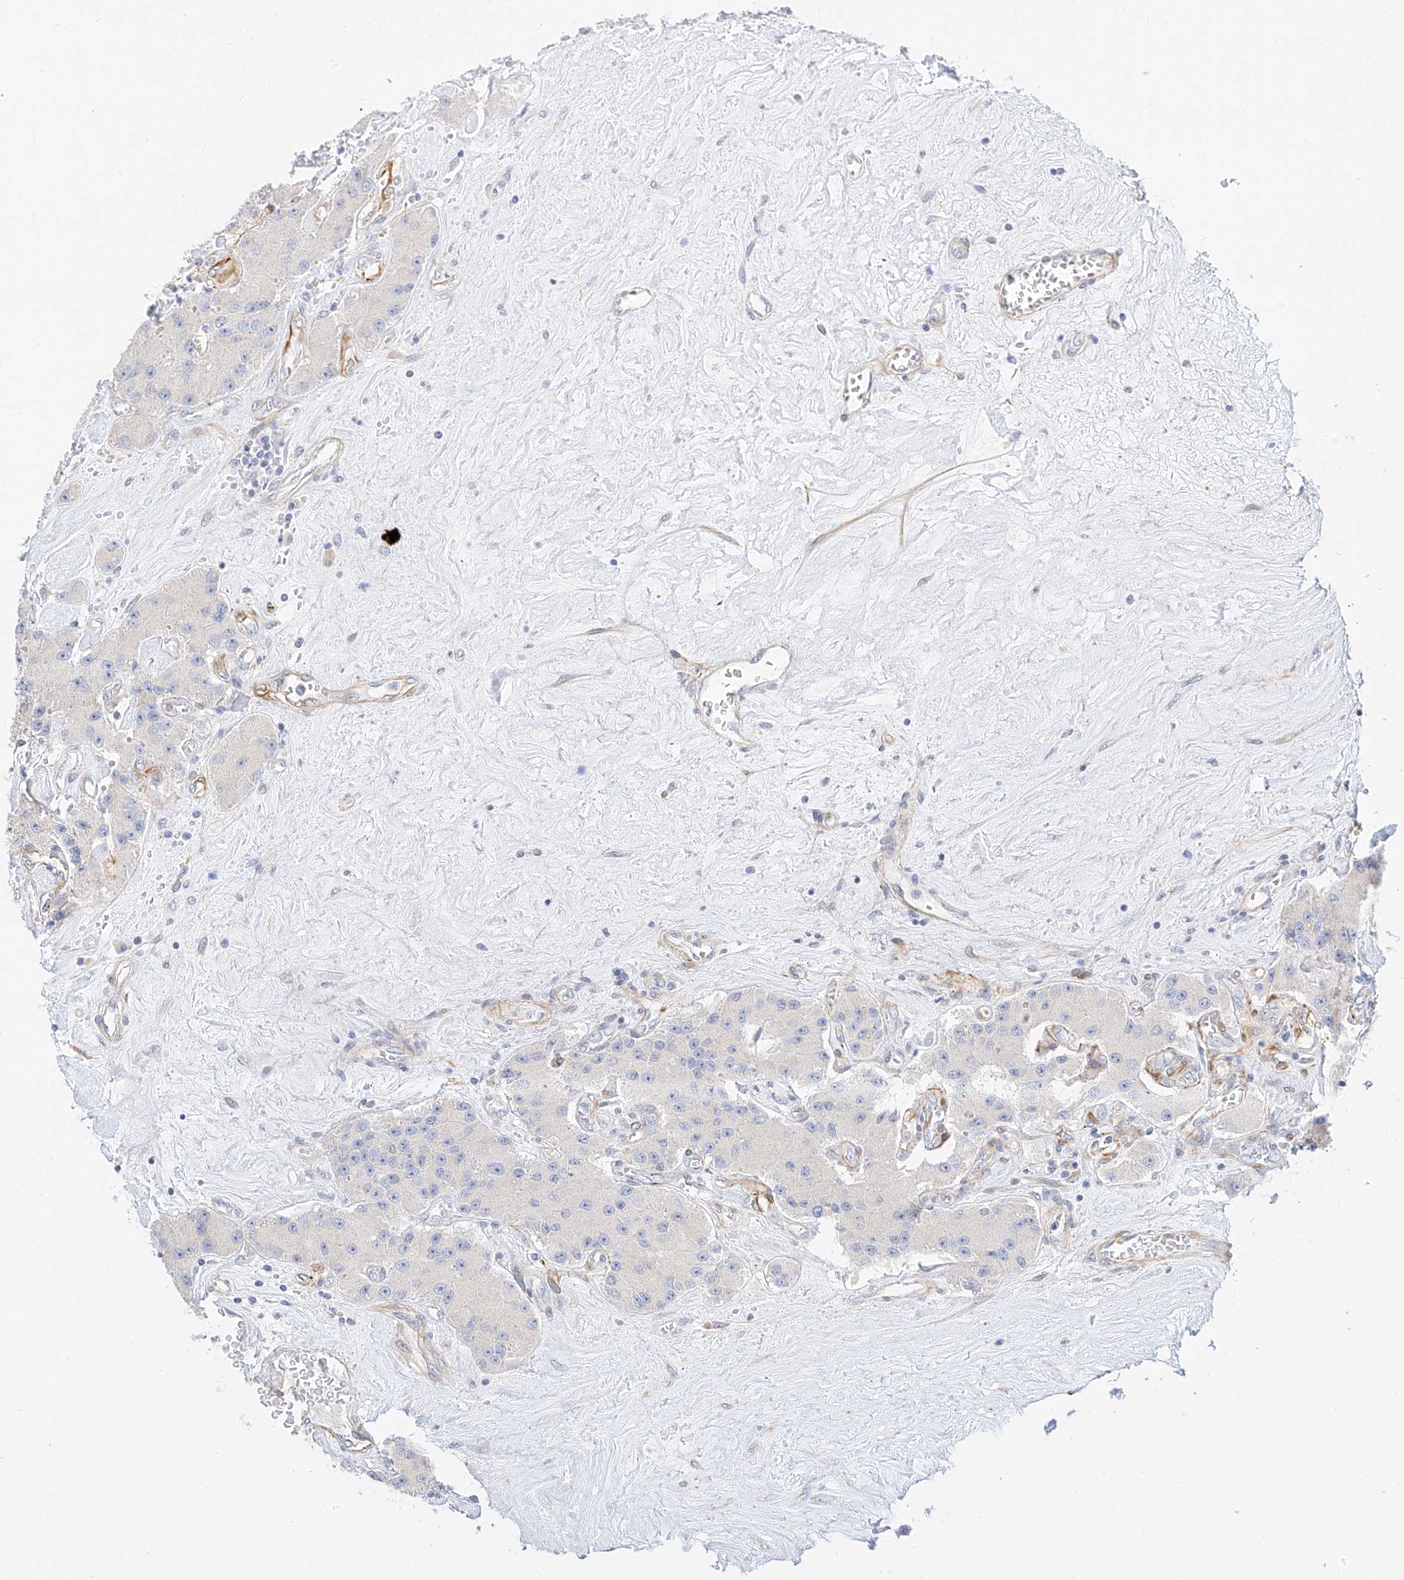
{"staining": {"intensity": "negative", "quantity": "none", "location": "none"}, "tissue": "carcinoid", "cell_type": "Tumor cells", "image_type": "cancer", "snomed": [{"axis": "morphology", "description": "Carcinoid, malignant, NOS"}, {"axis": "topography", "description": "Pancreas"}], "caption": "A high-resolution micrograph shows IHC staining of malignant carcinoid, which exhibits no significant staining in tumor cells.", "gene": "CDCP2", "patient": {"sex": "male", "age": 41}}